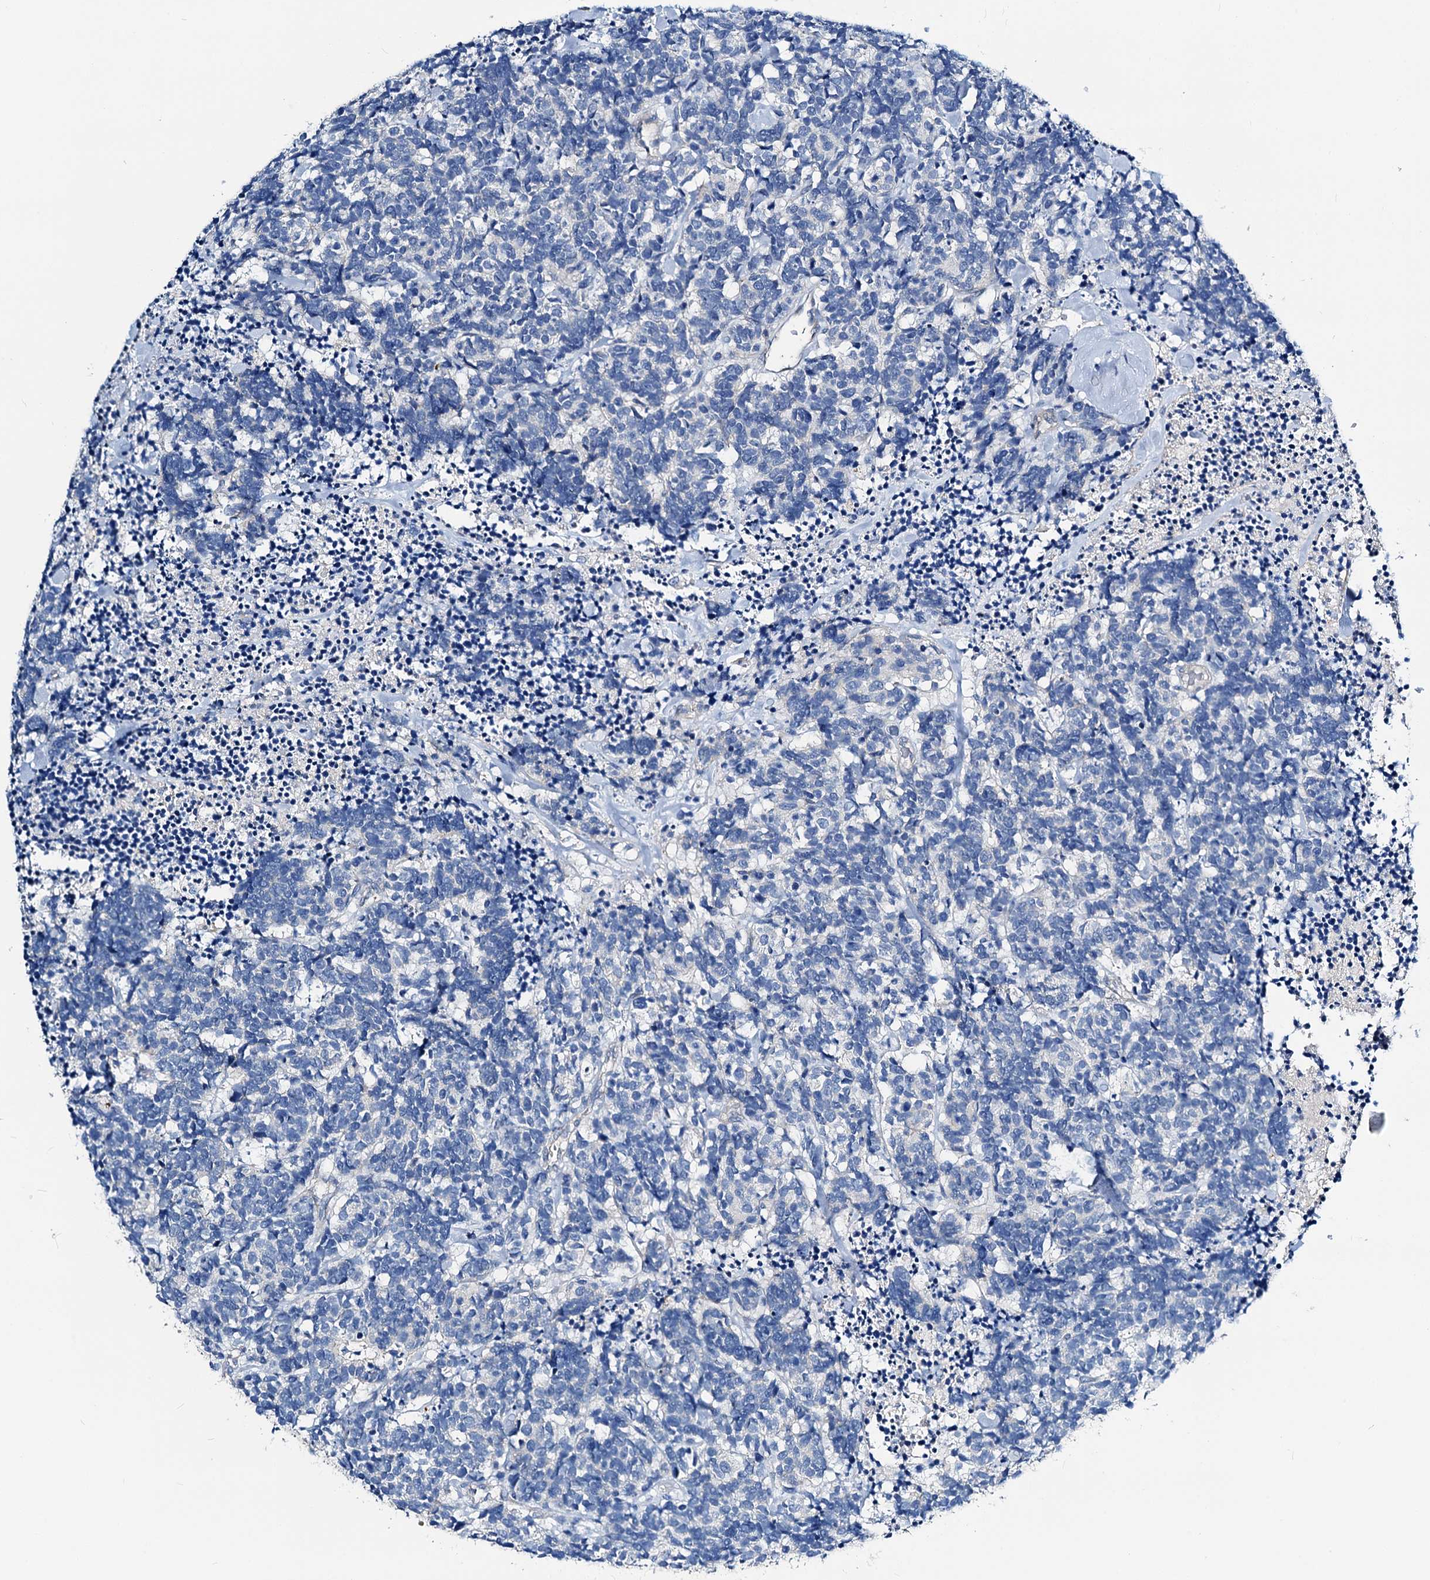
{"staining": {"intensity": "negative", "quantity": "none", "location": "none"}, "tissue": "carcinoid", "cell_type": "Tumor cells", "image_type": "cancer", "snomed": [{"axis": "morphology", "description": "Carcinoma, NOS"}, {"axis": "morphology", "description": "Carcinoid, malignant, NOS"}, {"axis": "topography", "description": "Urinary bladder"}], "caption": "High power microscopy image of an immunohistochemistry (IHC) image of carcinoid, revealing no significant expression in tumor cells.", "gene": "DYDC2", "patient": {"sex": "male", "age": 57}}